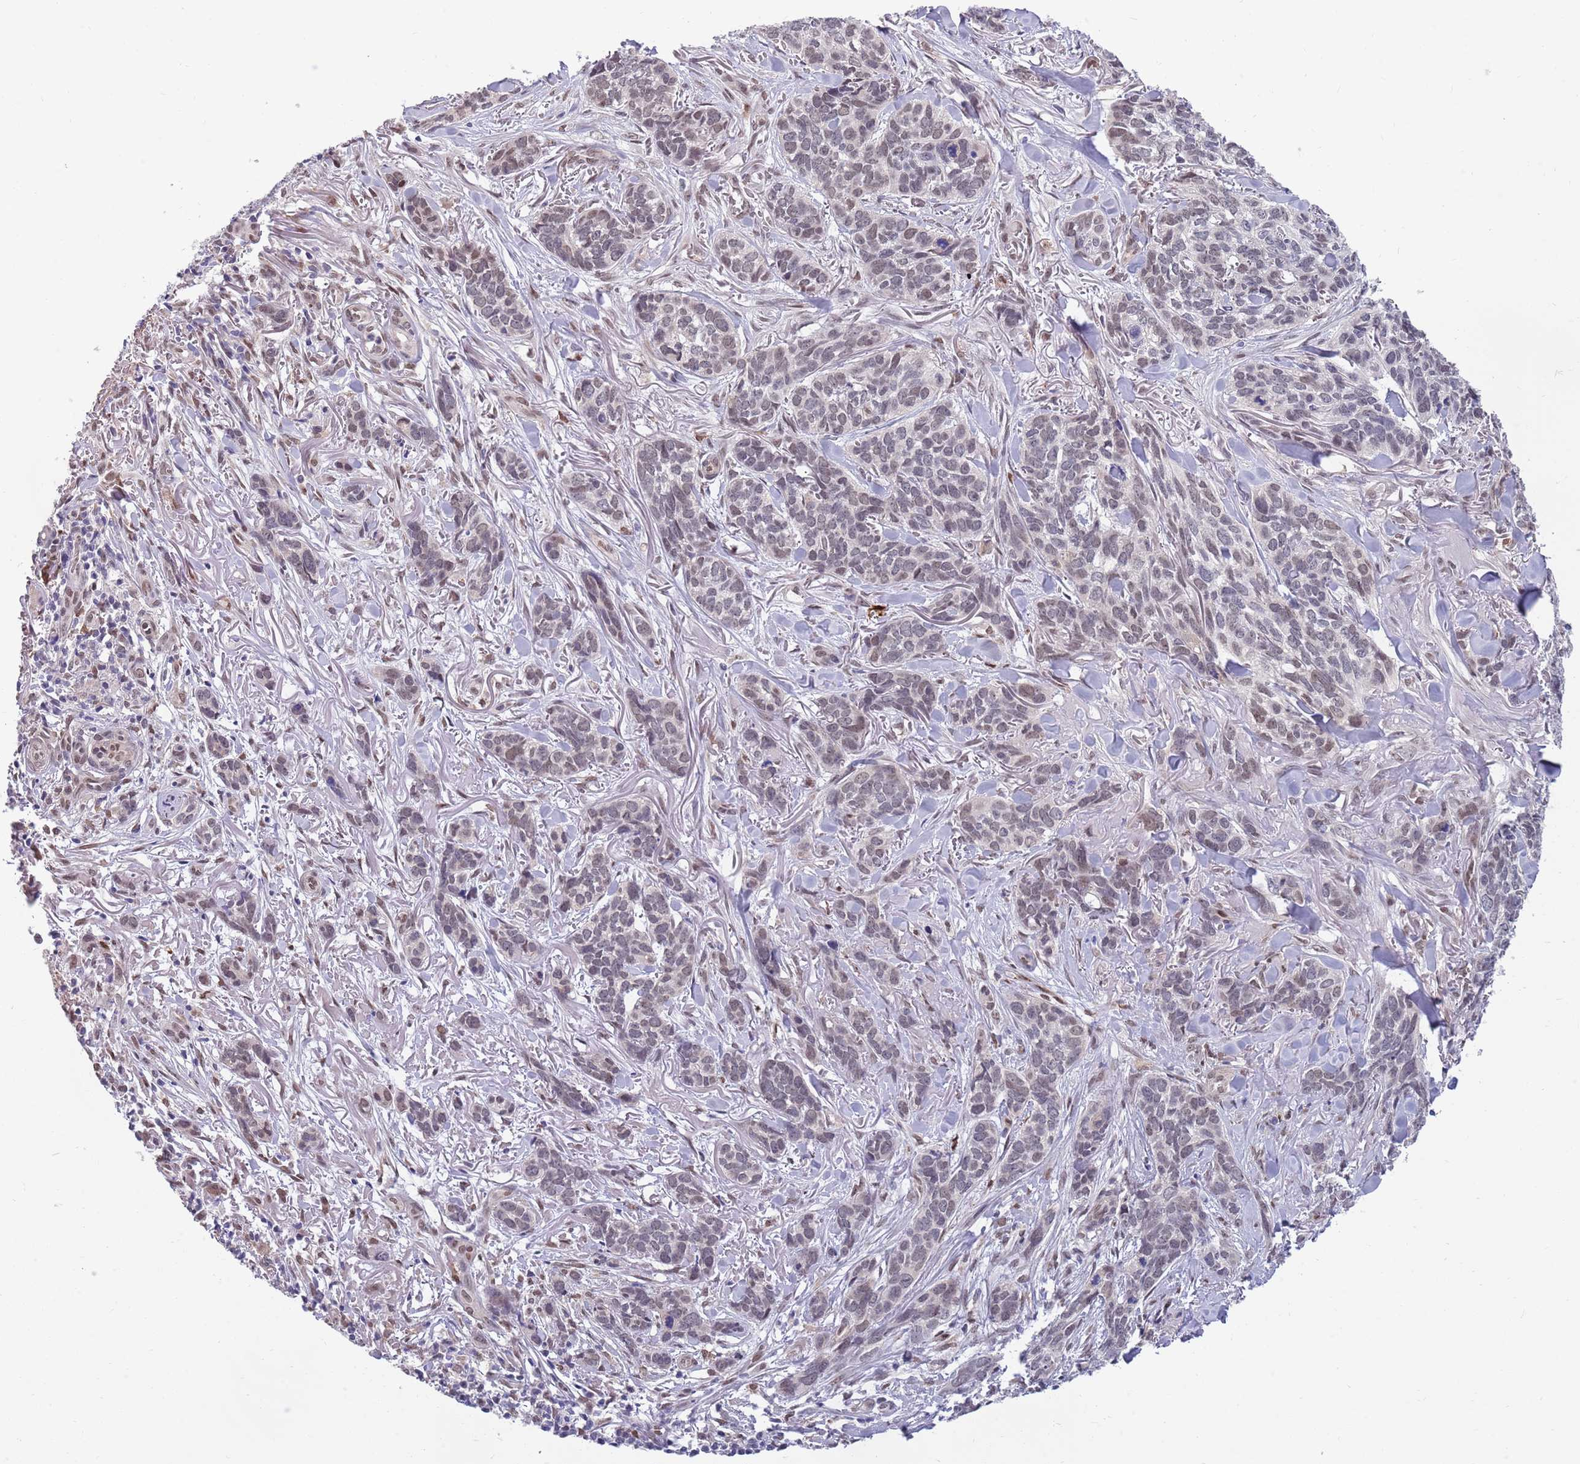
{"staining": {"intensity": "weak", "quantity": ">75%", "location": "nuclear"}, "tissue": "skin cancer", "cell_type": "Tumor cells", "image_type": "cancer", "snomed": [{"axis": "morphology", "description": "Basal cell carcinoma"}, {"axis": "topography", "description": "Skin"}], "caption": "An IHC image of tumor tissue is shown. Protein staining in brown labels weak nuclear positivity in basal cell carcinoma (skin) within tumor cells. (DAB (3,3'-diaminobenzidine) = brown stain, brightfield microscopy at high magnification).", "gene": "NLRP6", "patient": {"sex": "male", "age": 86}}